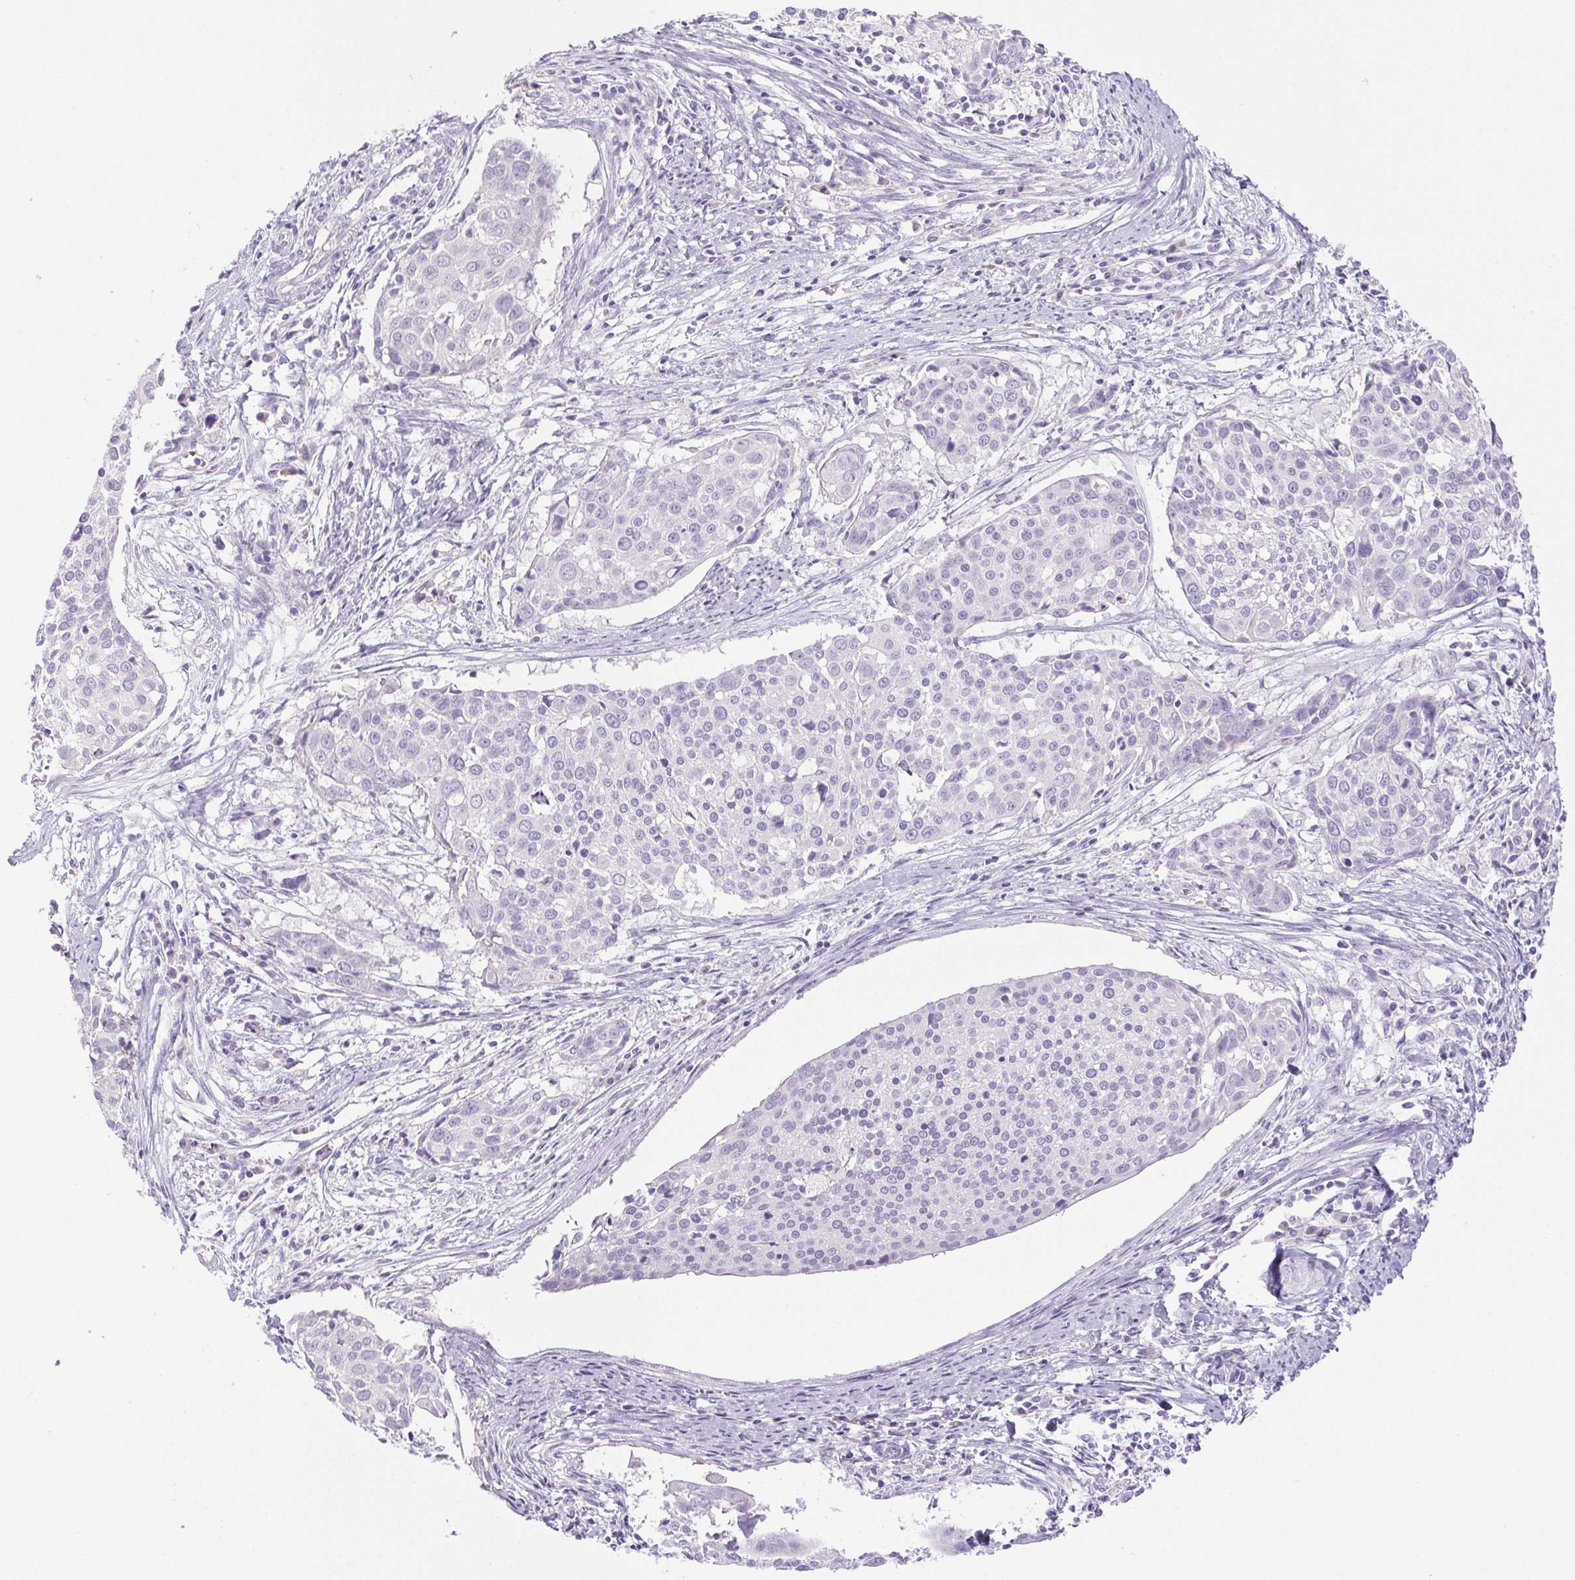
{"staining": {"intensity": "negative", "quantity": "none", "location": "none"}, "tissue": "cervical cancer", "cell_type": "Tumor cells", "image_type": "cancer", "snomed": [{"axis": "morphology", "description": "Squamous cell carcinoma, NOS"}, {"axis": "topography", "description": "Cervix"}], "caption": "A high-resolution micrograph shows IHC staining of cervical squamous cell carcinoma, which shows no significant expression in tumor cells.", "gene": "PAPPA2", "patient": {"sex": "female", "age": 39}}